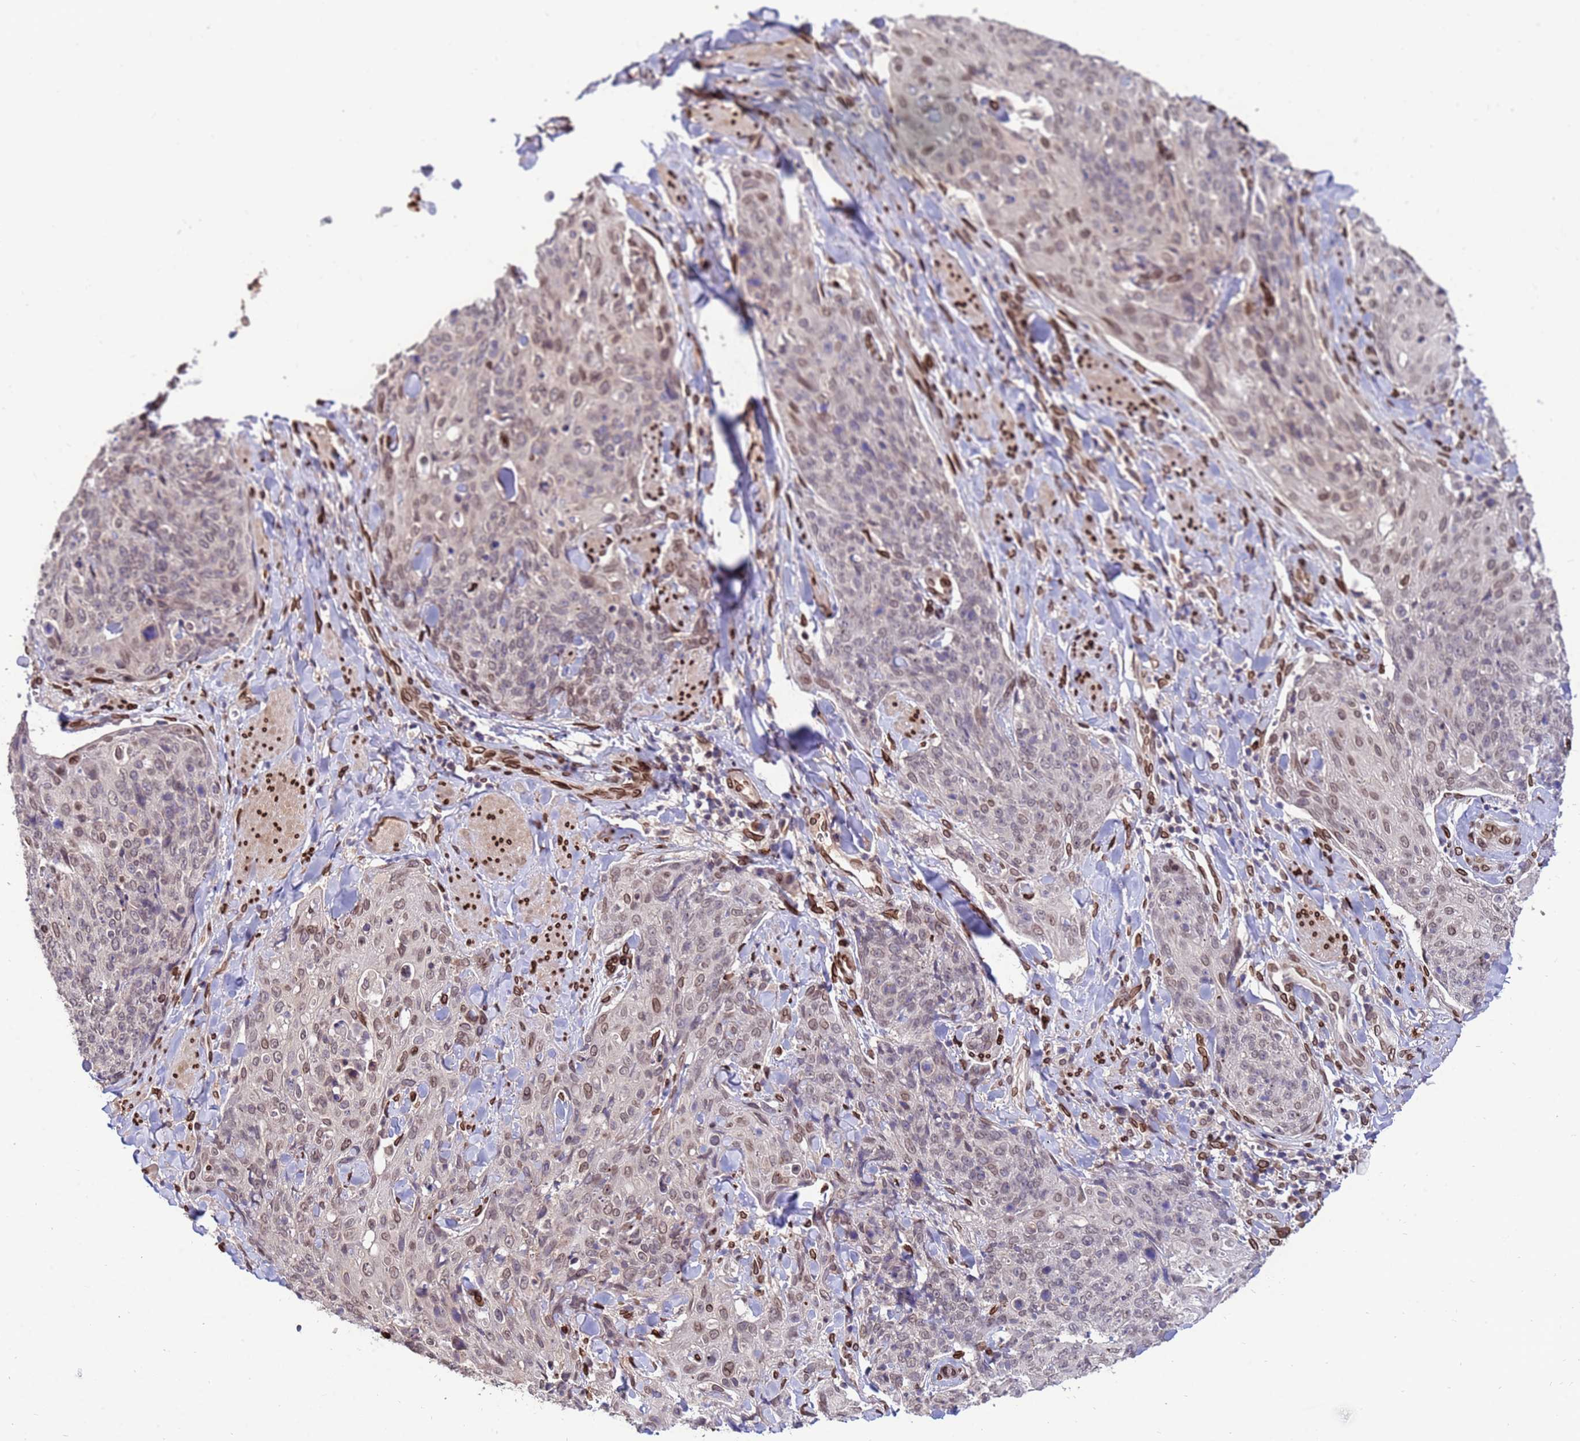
{"staining": {"intensity": "weak", "quantity": "<25%", "location": "cytoplasmic/membranous,nuclear"}, "tissue": "skin cancer", "cell_type": "Tumor cells", "image_type": "cancer", "snomed": [{"axis": "morphology", "description": "Squamous cell carcinoma, NOS"}, {"axis": "topography", "description": "Skin"}, {"axis": "topography", "description": "Vulva"}], "caption": "The photomicrograph exhibits no significant positivity in tumor cells of skin cancer (squamous cell carcinoma). The staining was performed using DAB to visualize the protein expression in brown, while the nuclei were stained in blue with hematoxylin (Magnification: 20x).", "gene": "GPR135", "patient": {"sex": "female", "age": 85}}